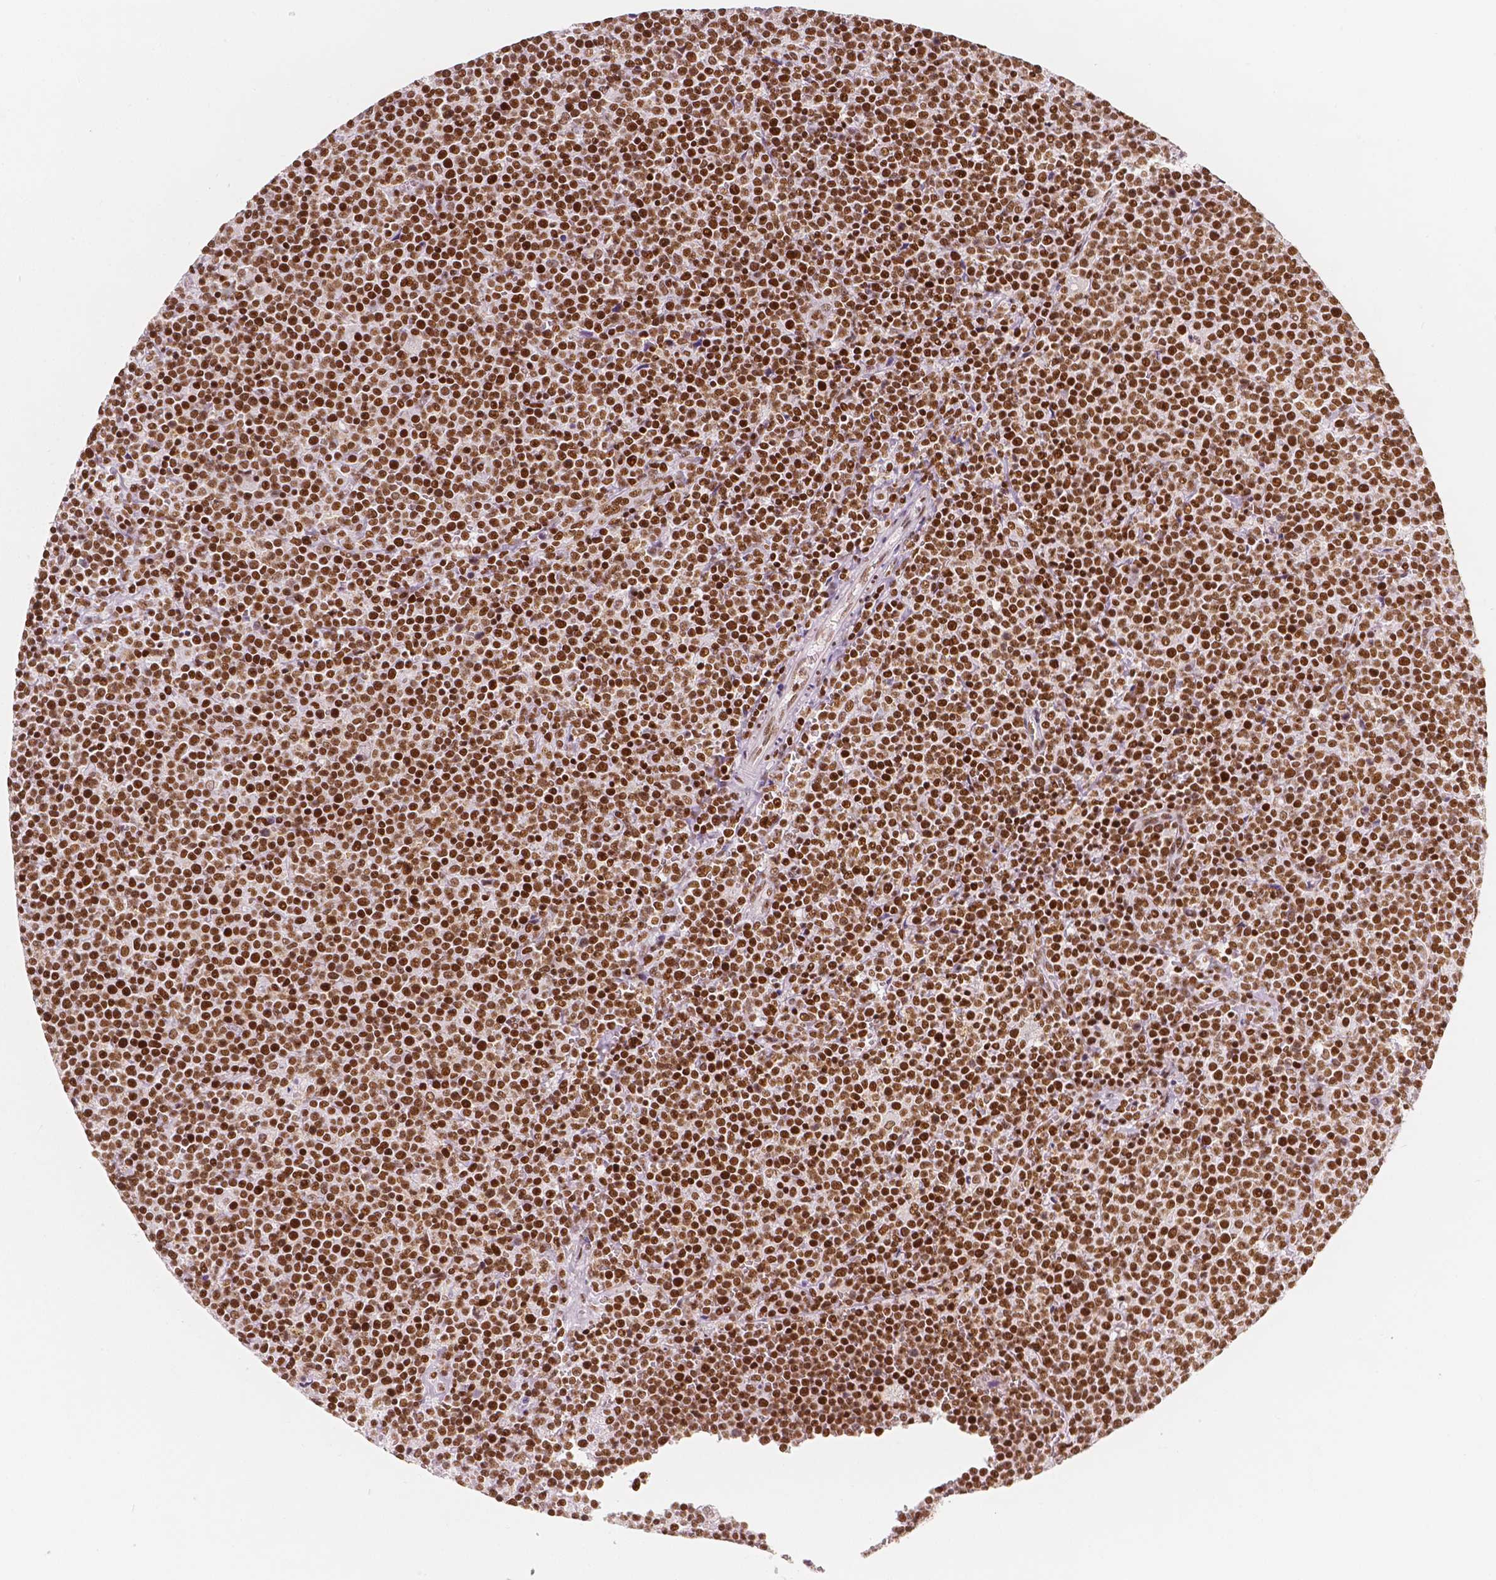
{"staining": {"intensity": "strong", "quantity": ">75%", "location": "nuclear"}, "tissue": "lymphoma", "cell_type": "Tumor cells", "image_type": "cancer", "snomed": [{"axis": "morphology", "description": "Malignant lymphoma, non-Hodgkin's type, High grade"}, {"axis": "topography", "description": "Lymph node"}], "caption": "Immunohistochemical staining of human lymphoma shows strong nuclear protein positivity in about >75% of tumor cells.", "gene": "HDAC1", "patient": {"sex": "male", "age": 61}}